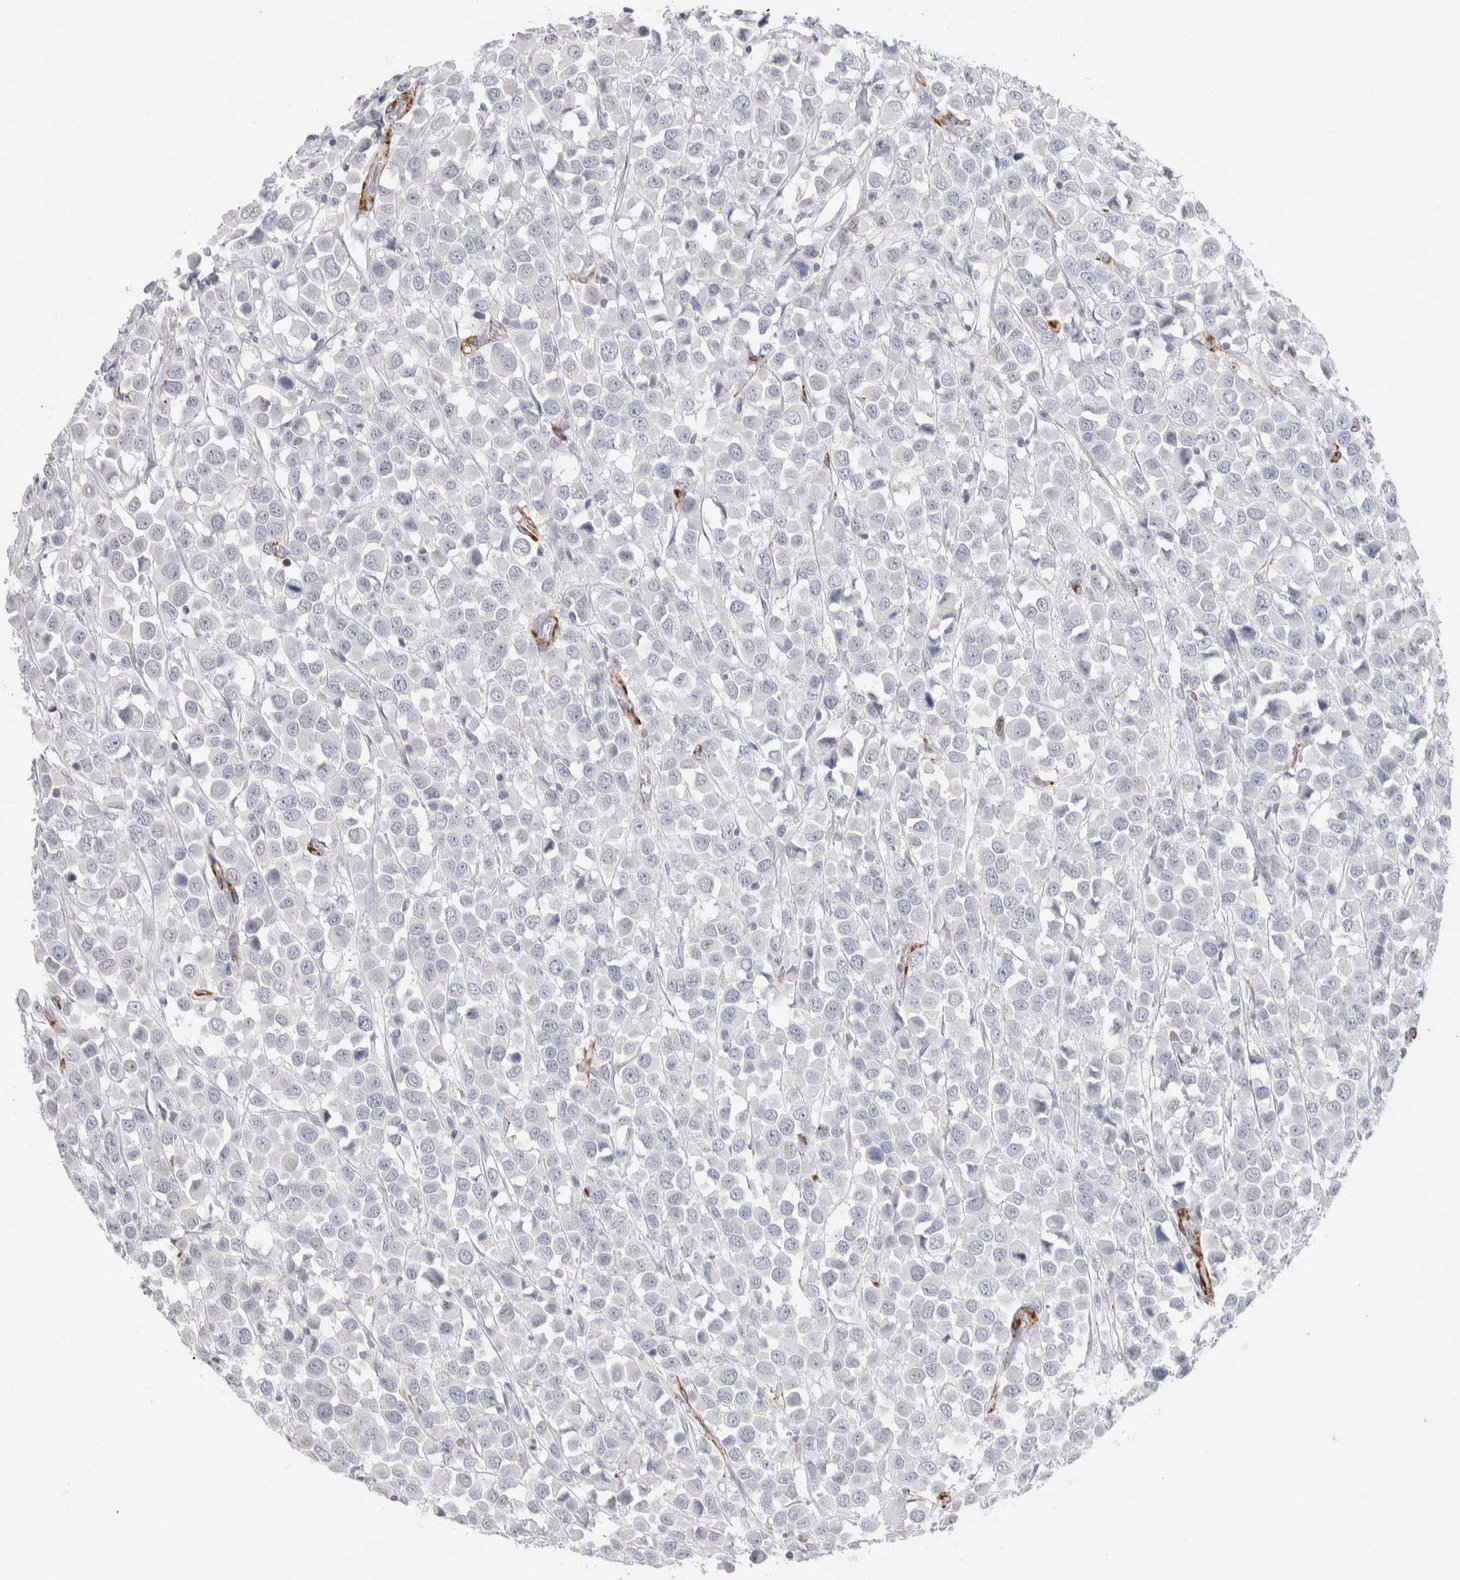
{"staining": {"intensity": "negative", "quantity": "none", "location": "none"}, "tissue": "breast cancer", "cell_type": "Tumor cells", "image_type": "cancer", "snomed": [{"axis": "morphology", "description": "Duct carcinoma"}, {"axis": "topography", "description": "Breast"}], "caption": "Breast cancer was stained to show a protein in brown. There is no significant staining in tumor cells.", "gene": "SEPTIN4", "patient": {"sex": "female", "age": 61}}